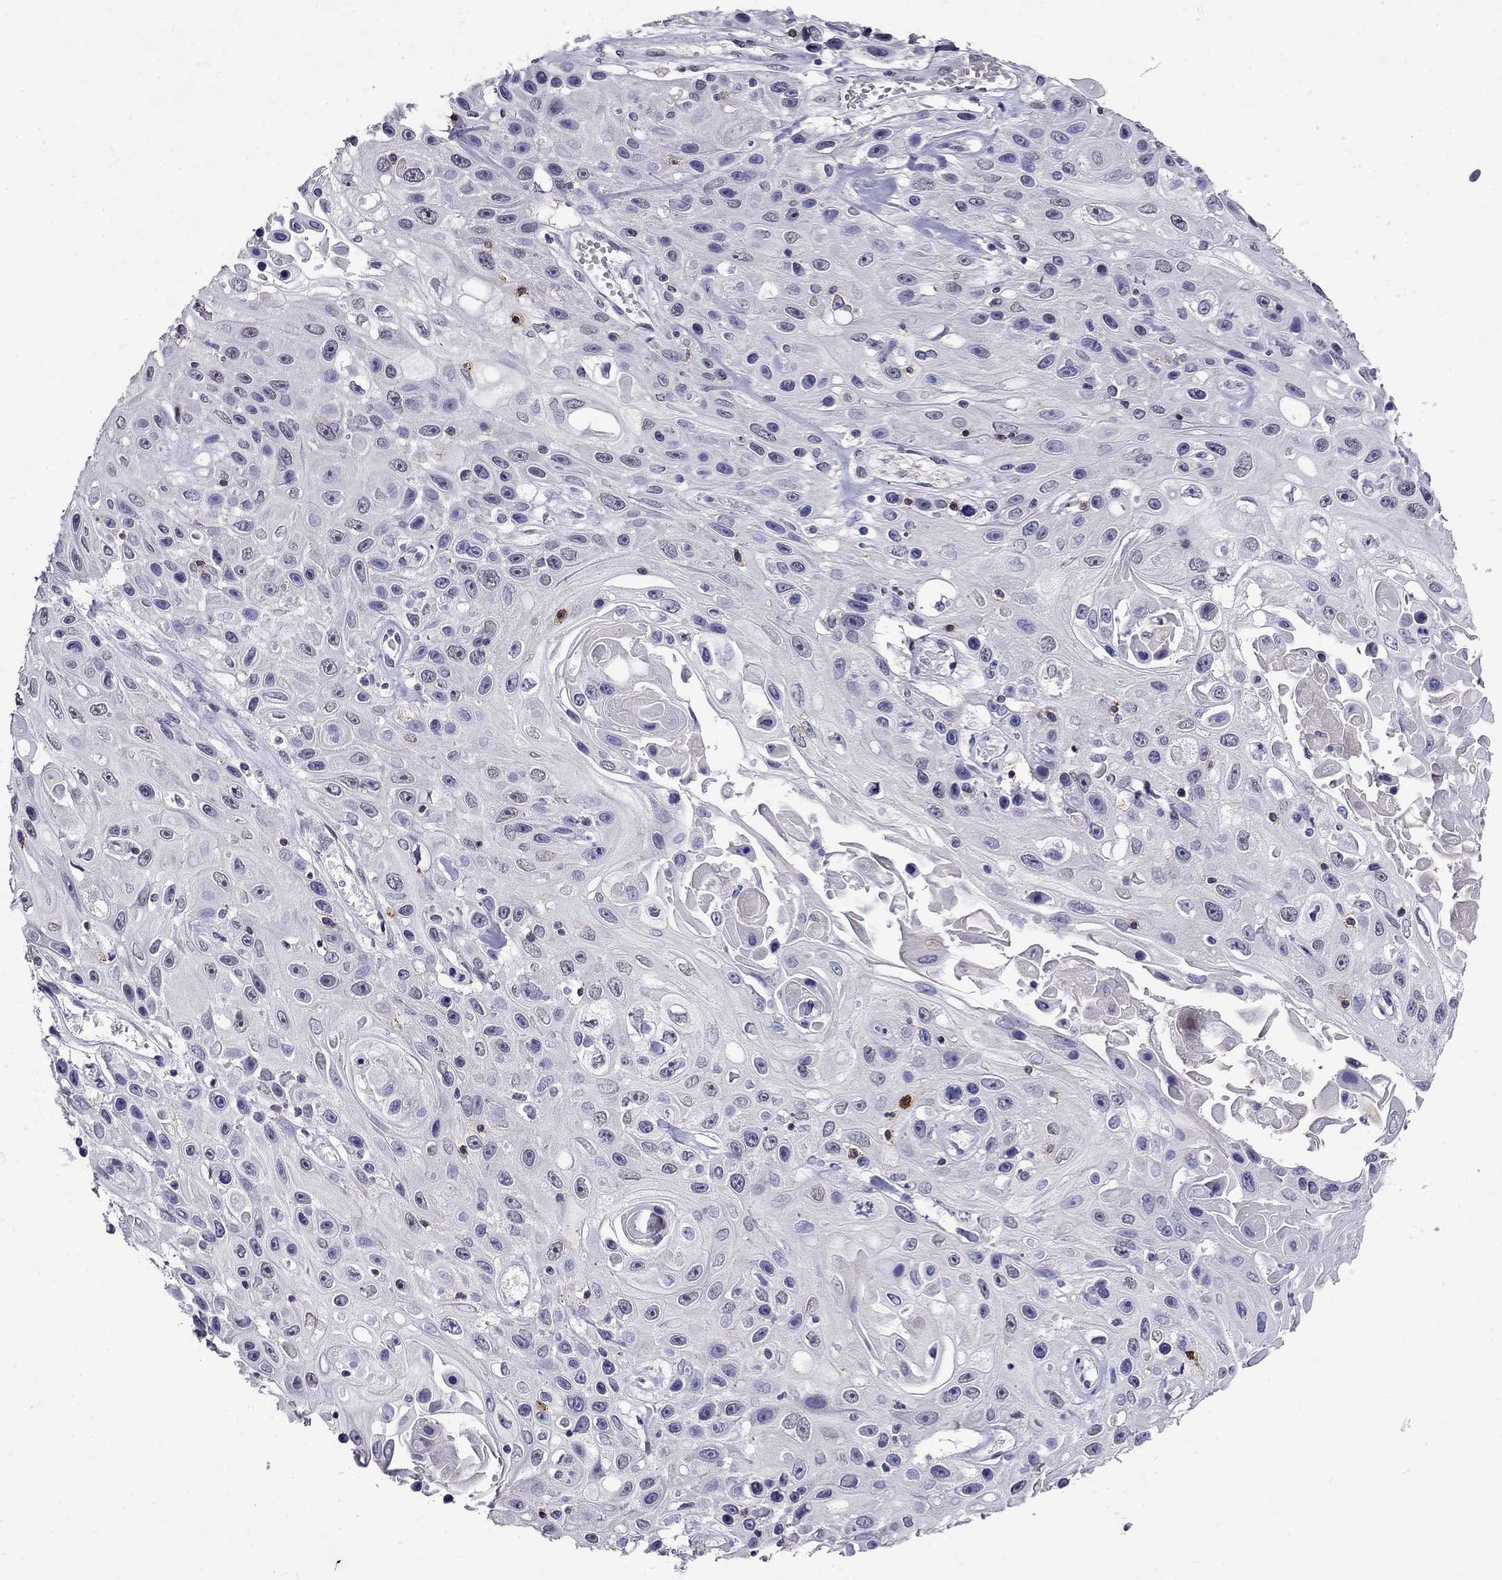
{"staining": {"intensity": "negative", "quantity": "none", "location": "none"}, "tissue": "skin cancer", "cell_type": "Tumor cells", "image_type": "cancer", "snomed": [{"axis": "morphology", "description": "Squamous cell carcinoma, NOS"}, {"axis": "topography", "description": "Skin"}], "caption": "An image of human skin cancer (squamous cell carcinoma) is negative for staining in tumor cells.", "gene": "CD8B", "patient": {"sex": "male", "age": 82}}